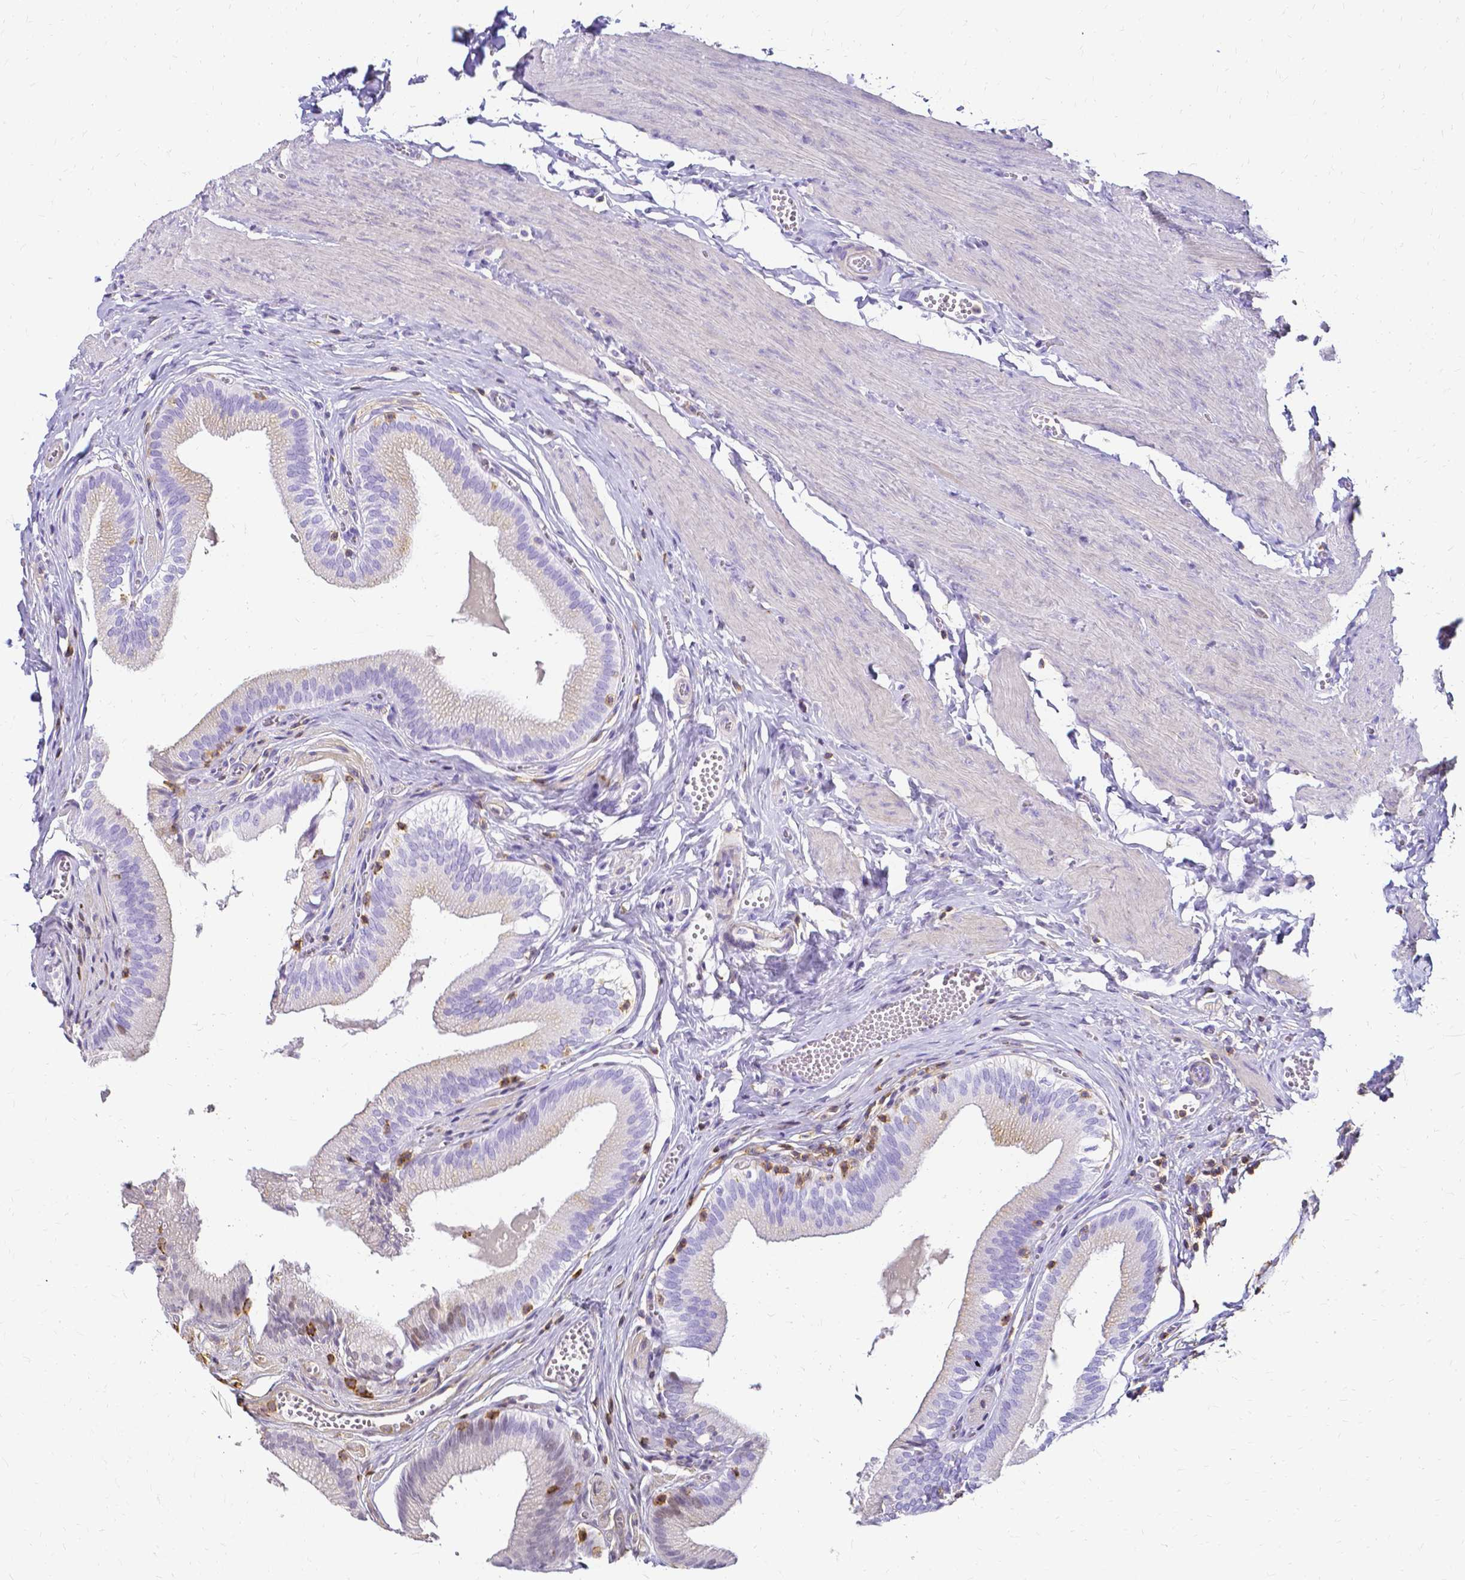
{"staining": {"intensity": "weak", "quantity": "25%-75%", "location": "cytoplasmic/membranous"}, "tissue": "gallbladder", "cell_type": "Glandular cells", "image_type": "normal", "snomed": [{"axis": "morphology", "description": "Normal tissue, NOS"}, {"axis": "topography", "description": "Gallbladder"}, {"axis": "topography", "description": "Peripheral nerve tissue"}], "caption": "About 25%-75% of glandular cells in normal gallbladder display weak cytoplasmic/membranous protein staining as visualized by brown immunohistochemical staining.", "gene": "HSPA12A", "patient": {"sex": "male", "age": 17}}